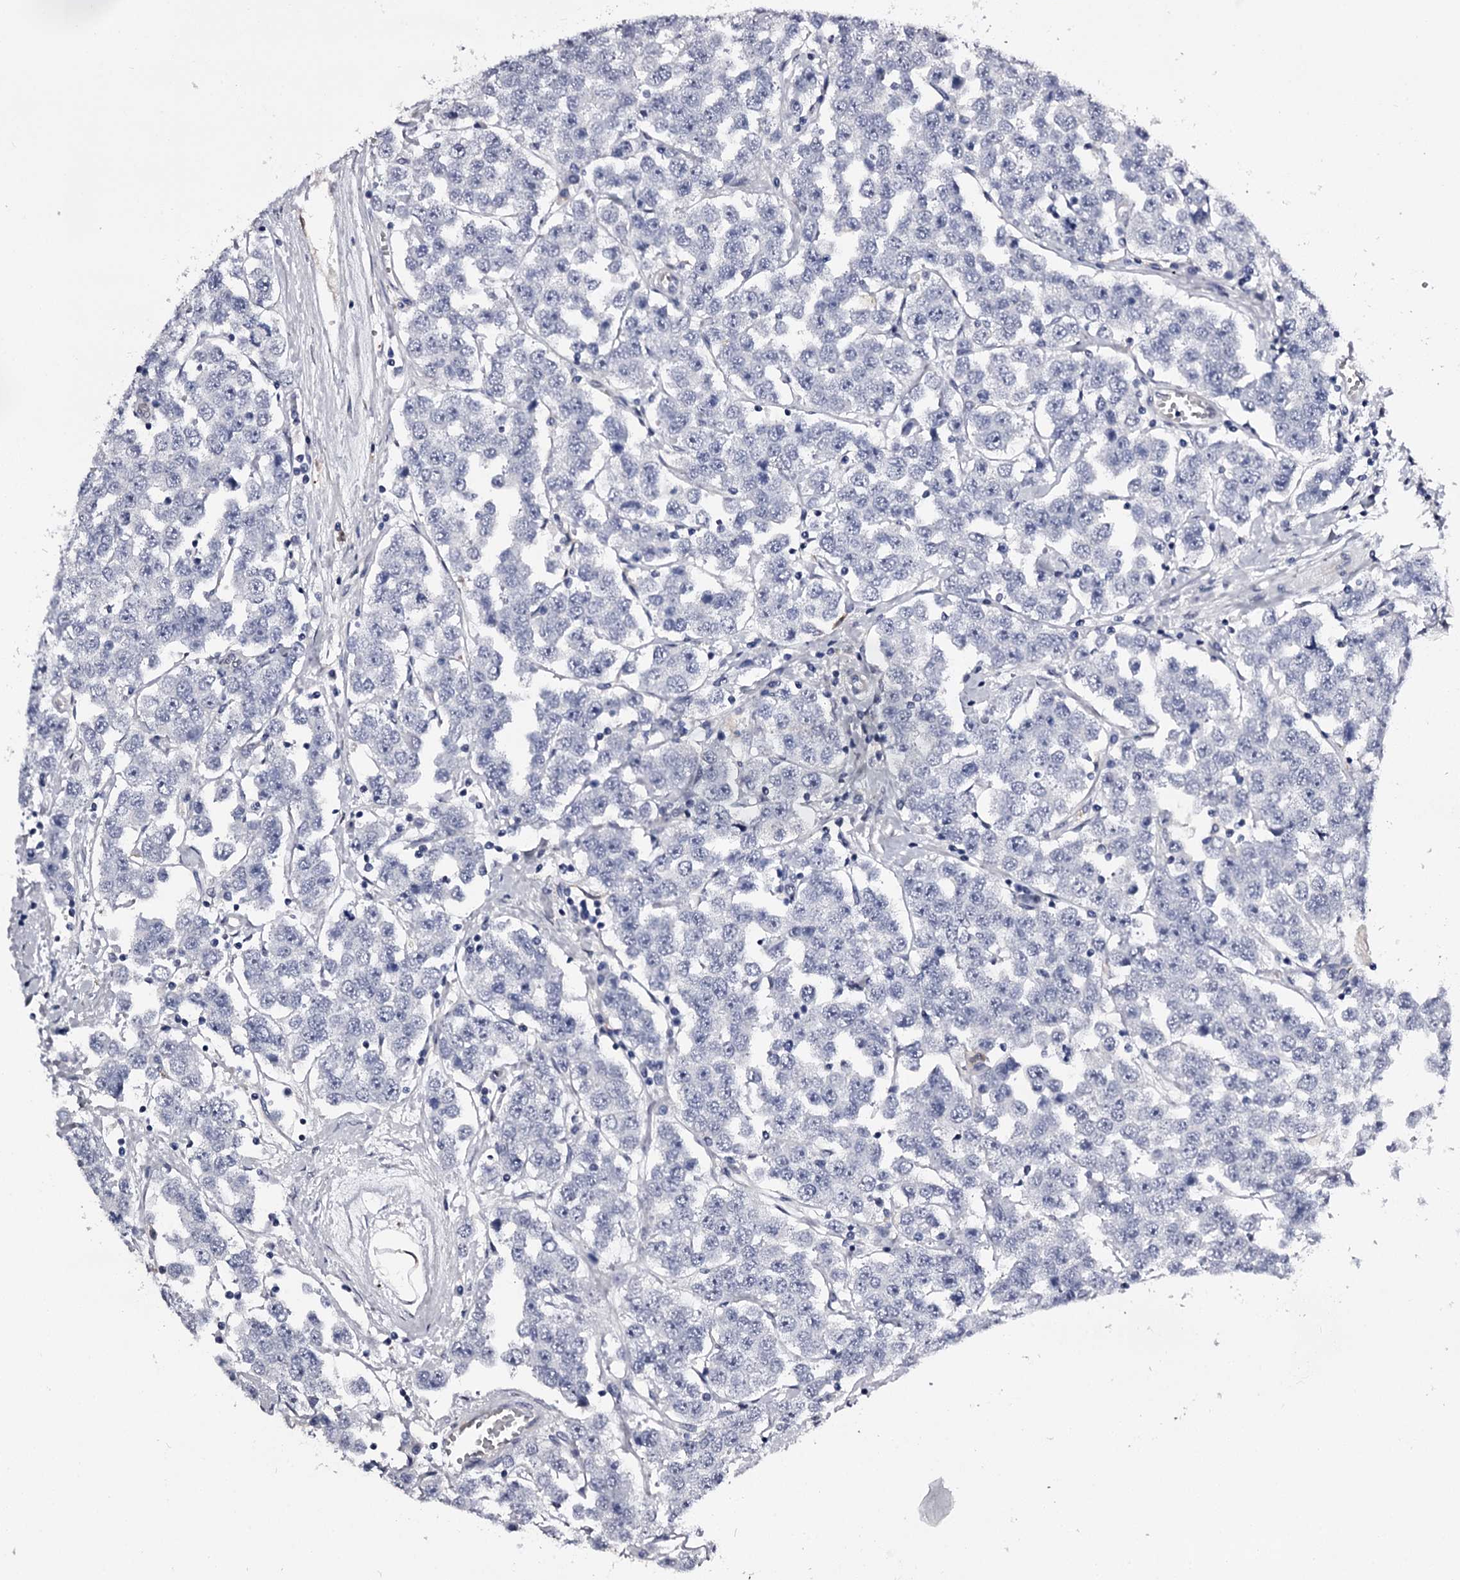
{"staining": {"intensity": "negative", "quantity": "none", "location": "none"}, "tissue": "testis cancer", "cell_type": "Tumor cells", "image_type": "cancer", "snomed": [{"axis": "morphology", "description": "Seminoma, NOS"}, {"axis": "topography", "description": "Testis"}], "caption": "Protein analysis of testis cancer (seminoma) reveals no significant expression in tumor cells.", "gene": "GSTO1", "patient": {"sex": "male", "age": 28}}